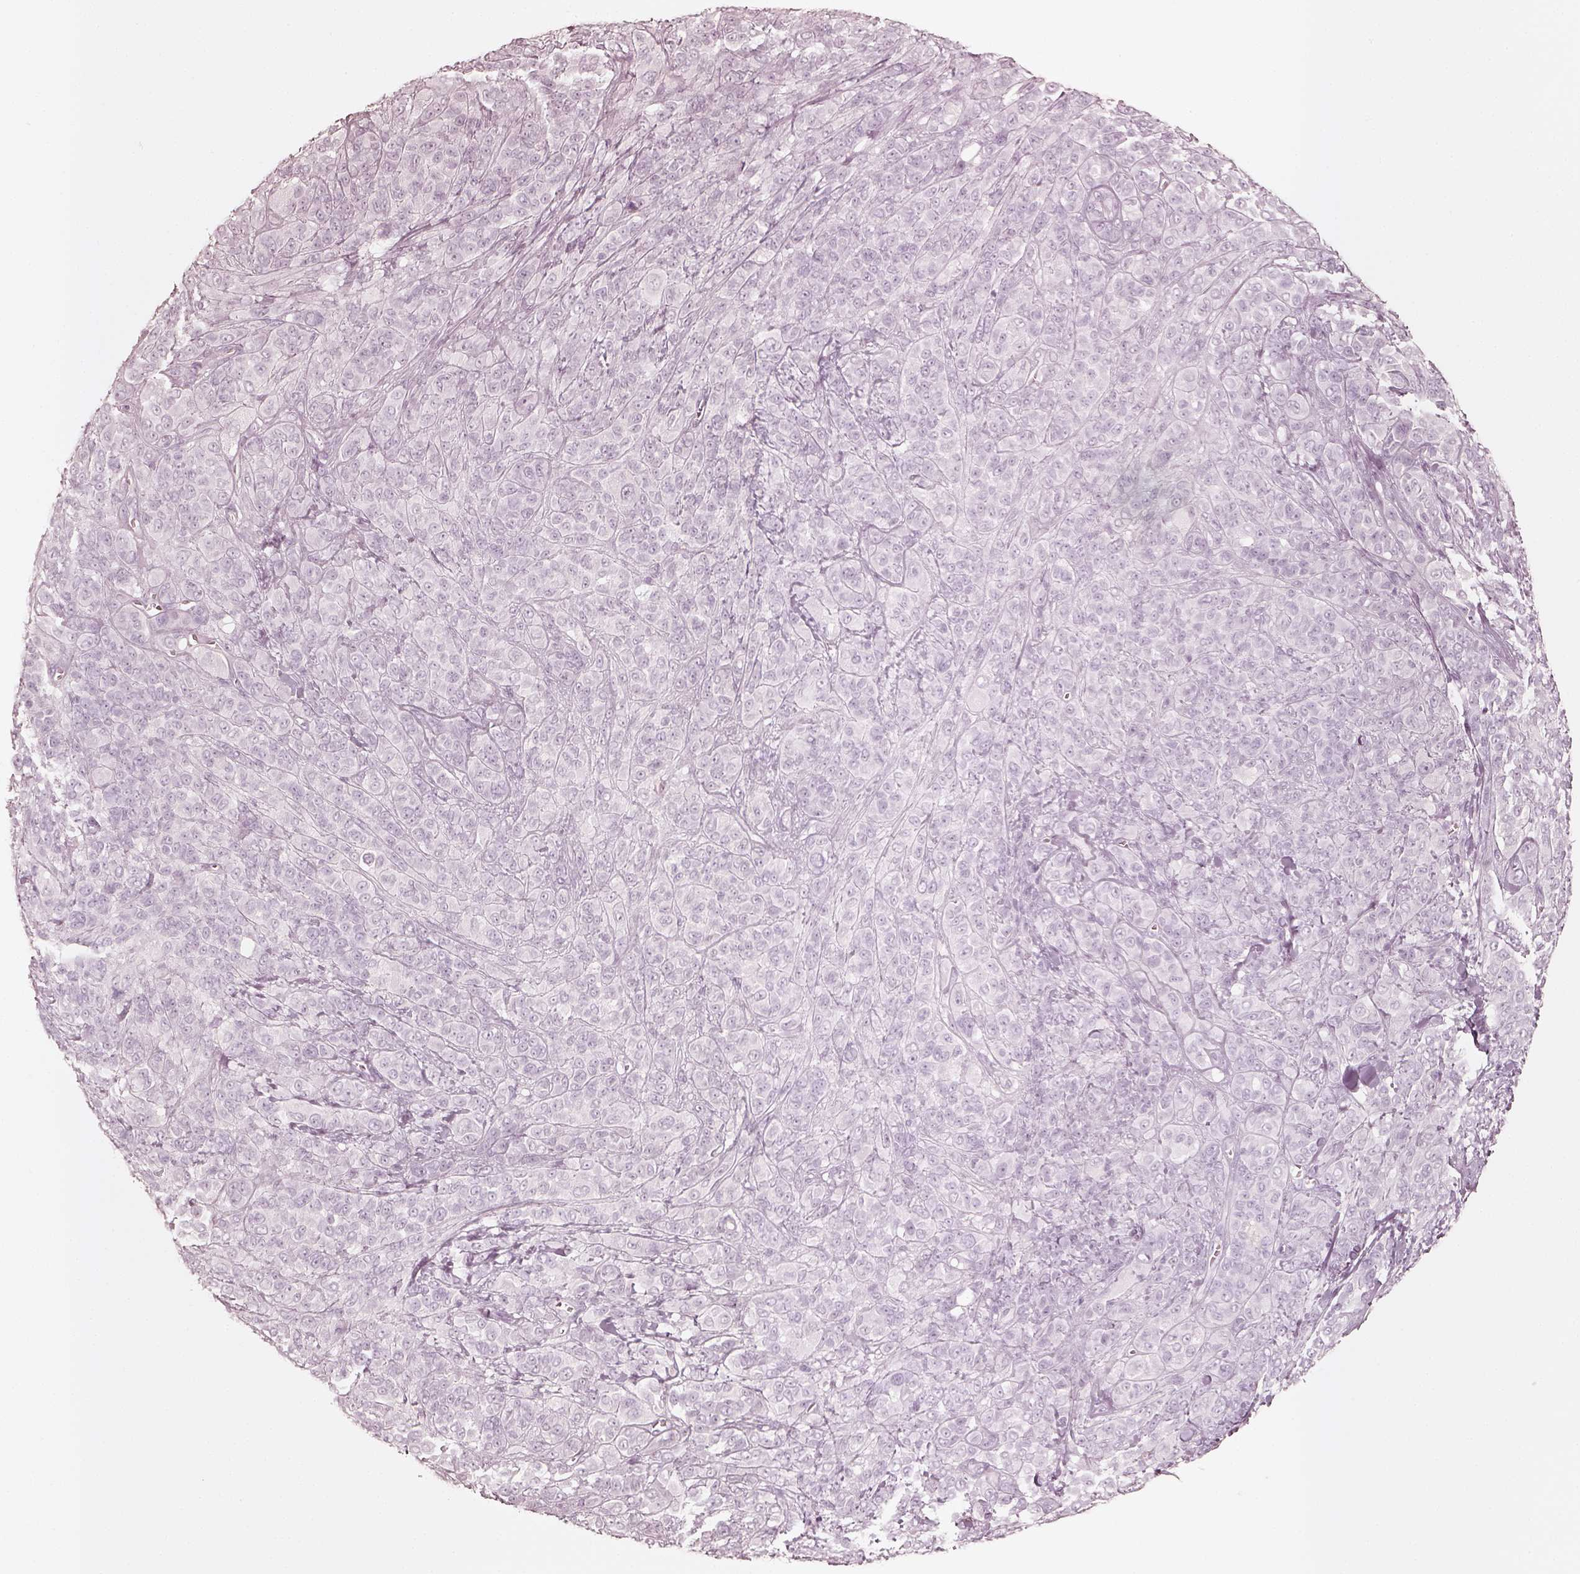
{"staining": {"intensity": "negative", "quantity": "none", "location": "none"}, "tissue": "melanoma", "cell_type": "Tumor cells", "image_type": "cancer", "snomed": [{"axis": "morphology", "description": "Malignant melanoma, NOS"}, {"axis": "topography", "description": "Skin"}], "caption": "Immunohistochemical staining of melanoma exhibits no significant positivity in tumor cells.", "gene": "KRT72", "patient": {"sex": "female", "age": 87}}